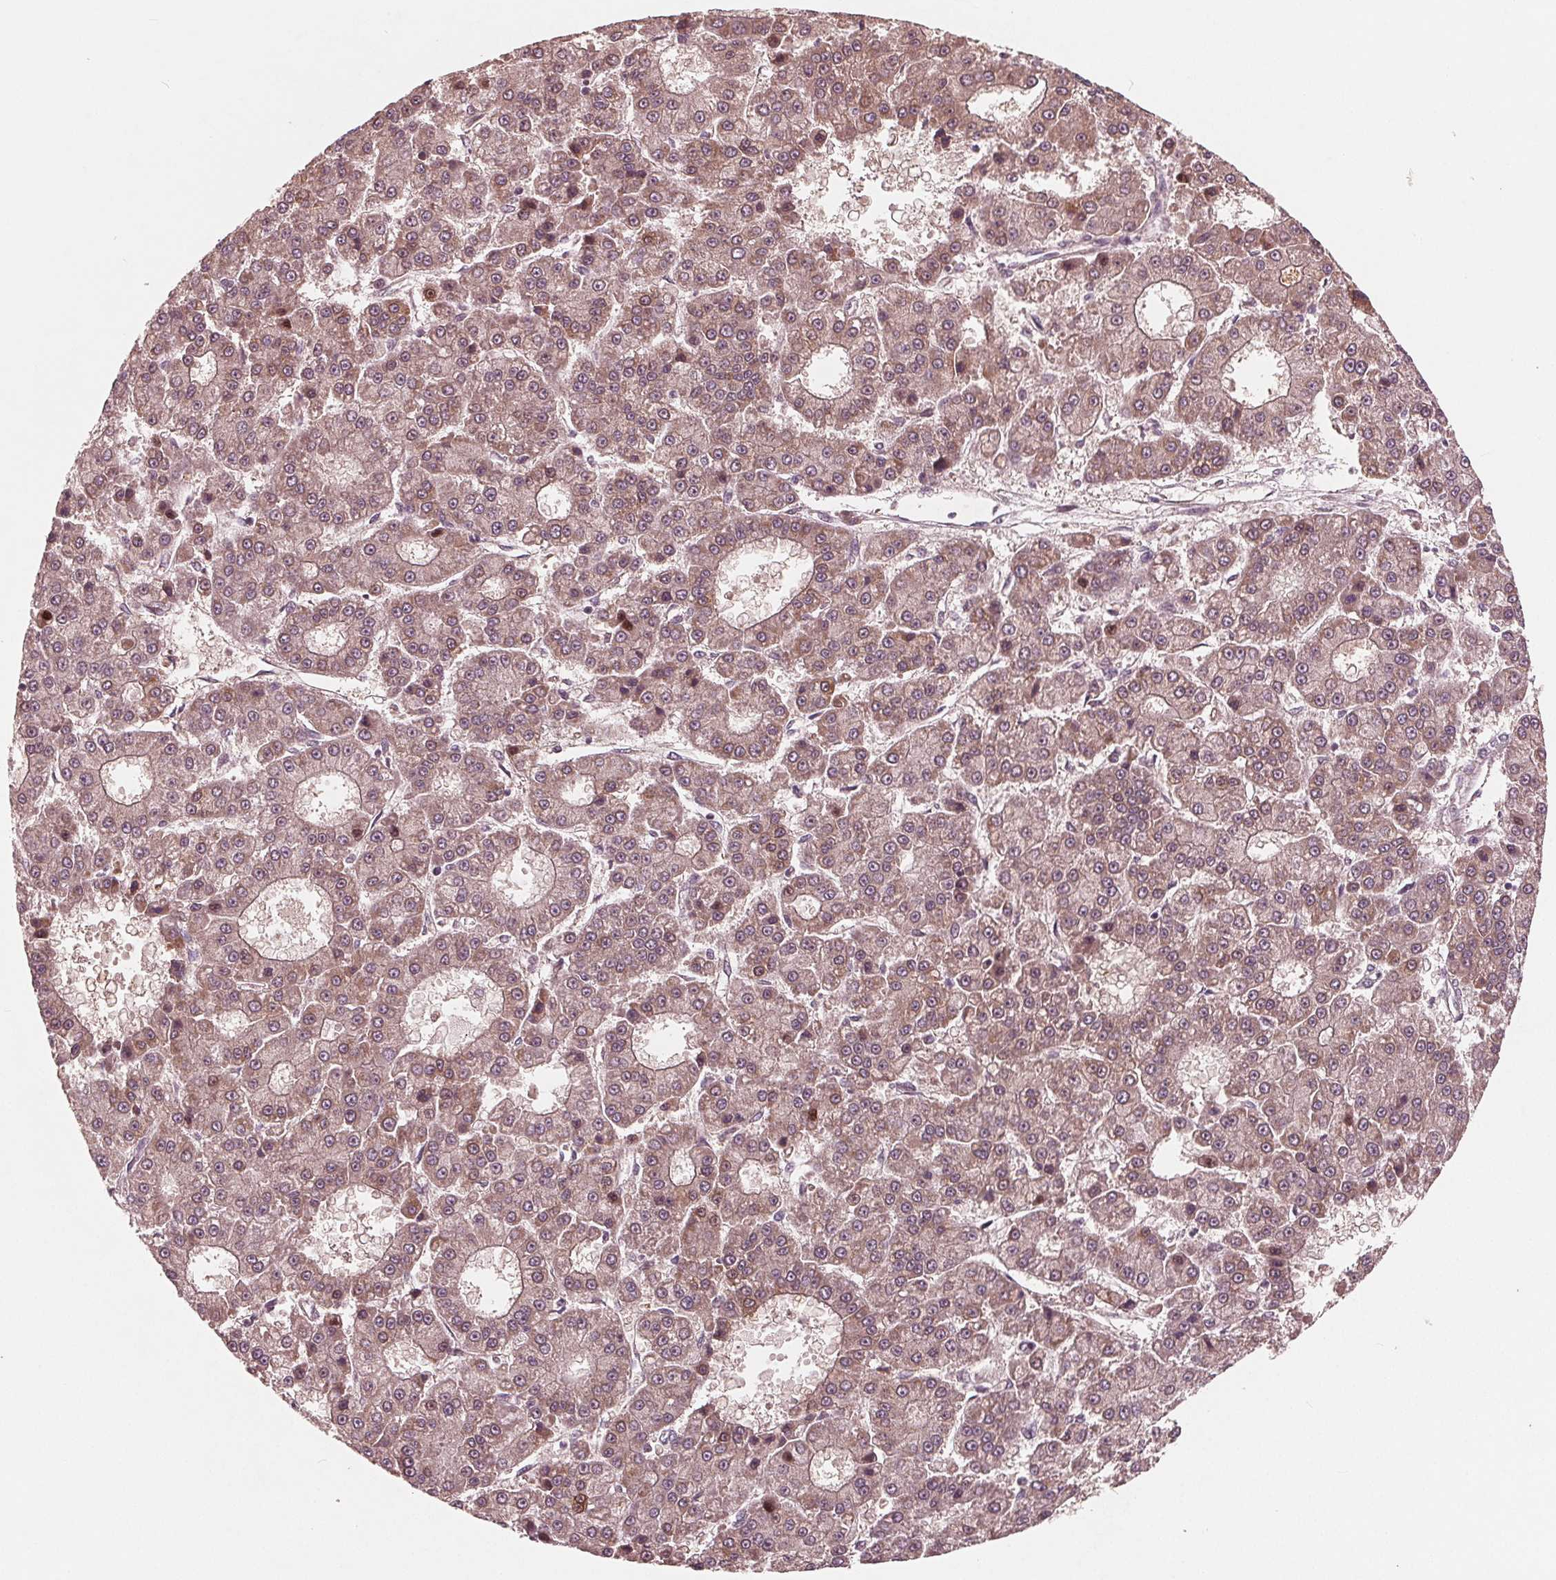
{"staining": {"intensity": "weak", "quantity": ">75%", "location": "cytoplasmic/membranous"}, "tissue": "liver cancer", "cell_type": "Tumor cells", "image_type": "cancer", "snomed": [{"axis": "morphology", "description": "Carcinoma, Hepatocellular, NOS"}, {"axis": "topography", "description": "Liver"}], "caption": "Liver hepatocellular carcinoma stained with IHC demonstrates weak cytoplasmic/membranous expression in approximately >75% of tumor cells.", "gene": "UBALD1", "patient": {"sex": "male", "age": 70}}